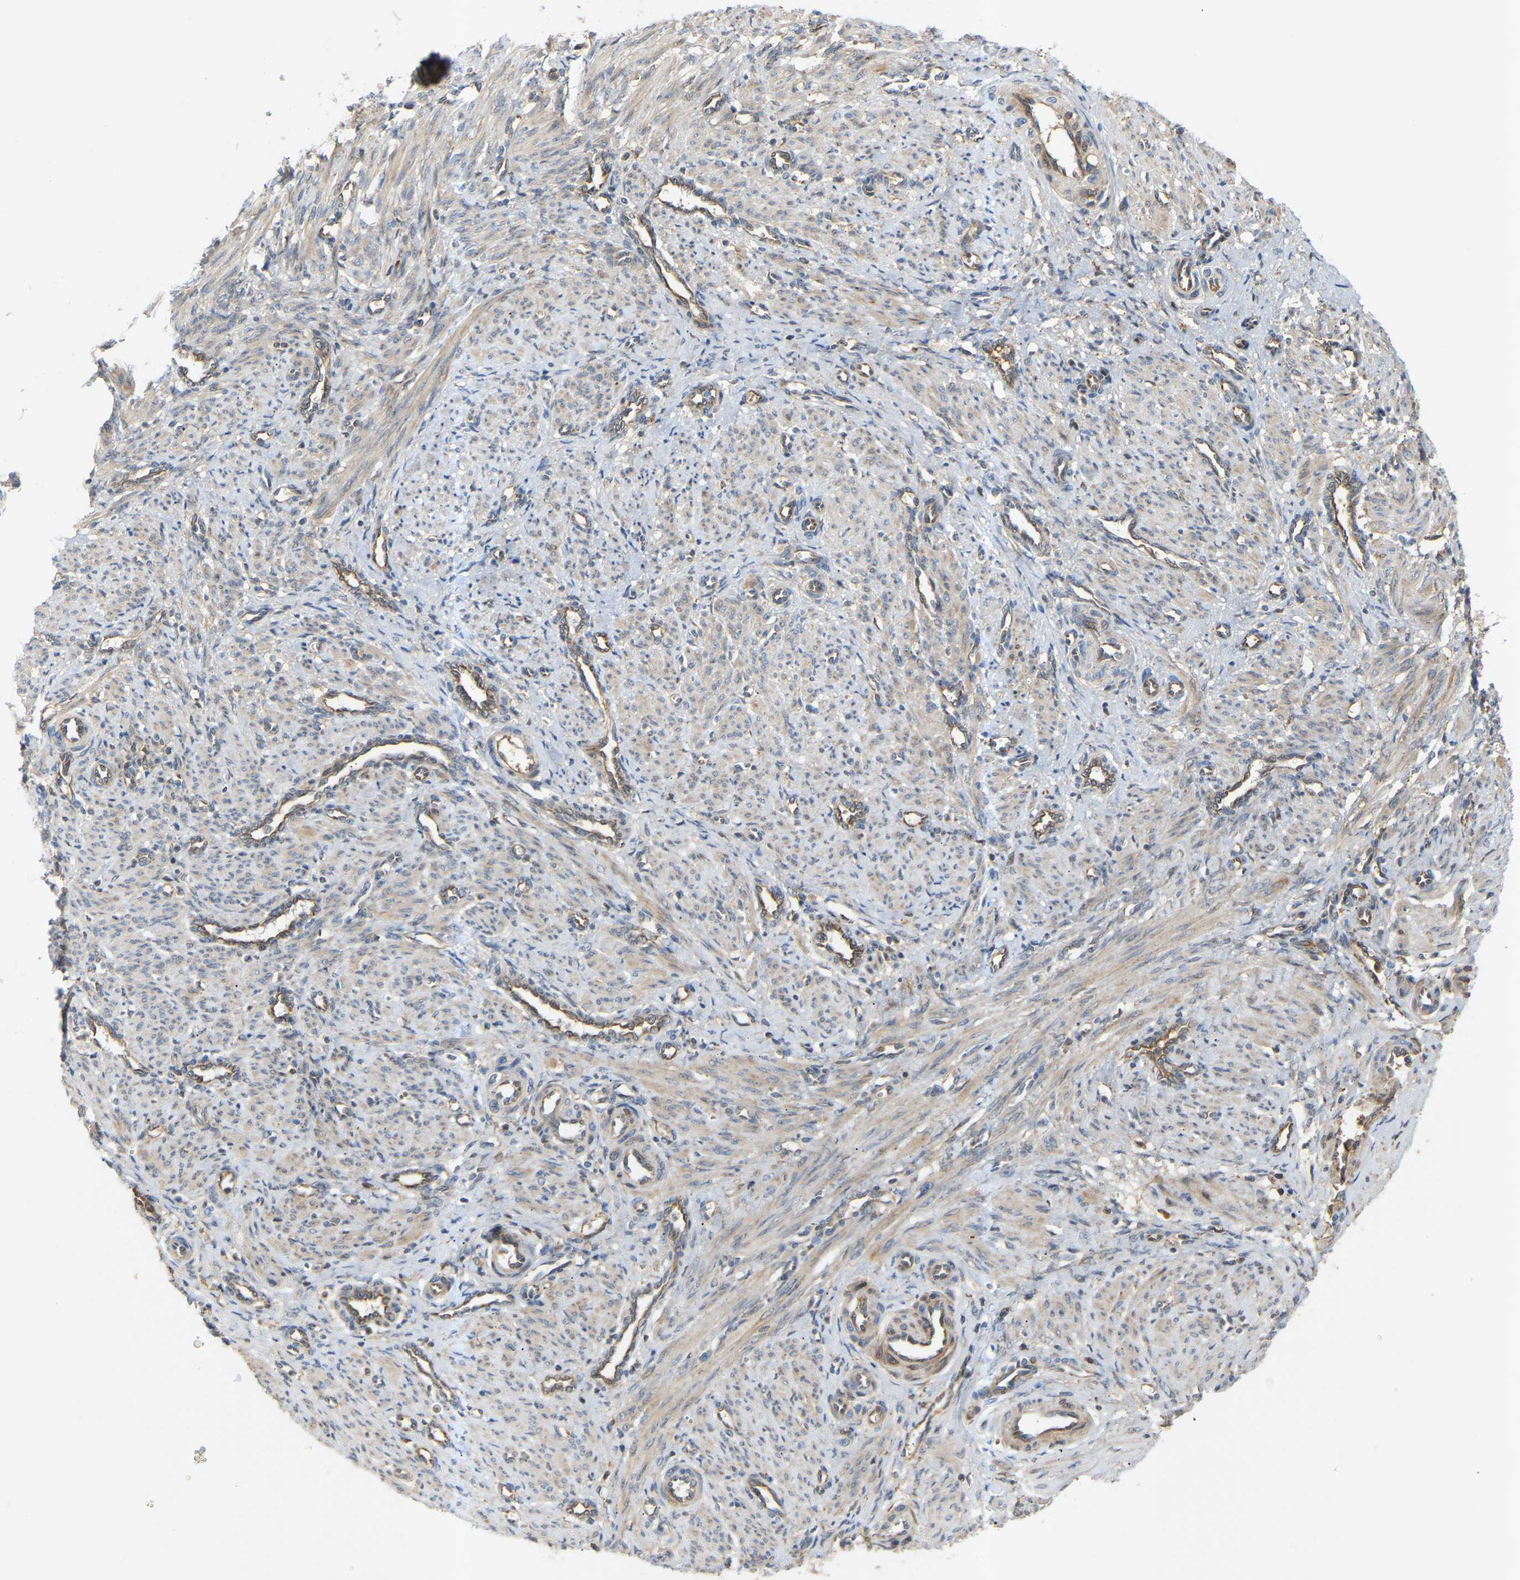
{"staining": {"intensity": "negative", "quantity": "none", "location": "none"}, "tissue": "smooth muscle", "cell_type": "Smooth muscle cells", "image_type": "normal", "snomed": [{"axis": "morphology", "description": "Normal tissue, NOS"}, {"axis": "topography", "description": "Endometrium"}], "caption": "There is no significant expression in smooth muscle cells of smooth muscle. (Stains: DAB immunohistochemistry (IHC) with hematoxylin counter stain, Microscopy: brightfield microscopy at high magnification).", "gene": "ATP5MF", "patient": {"sex": "female", "age": 33}}